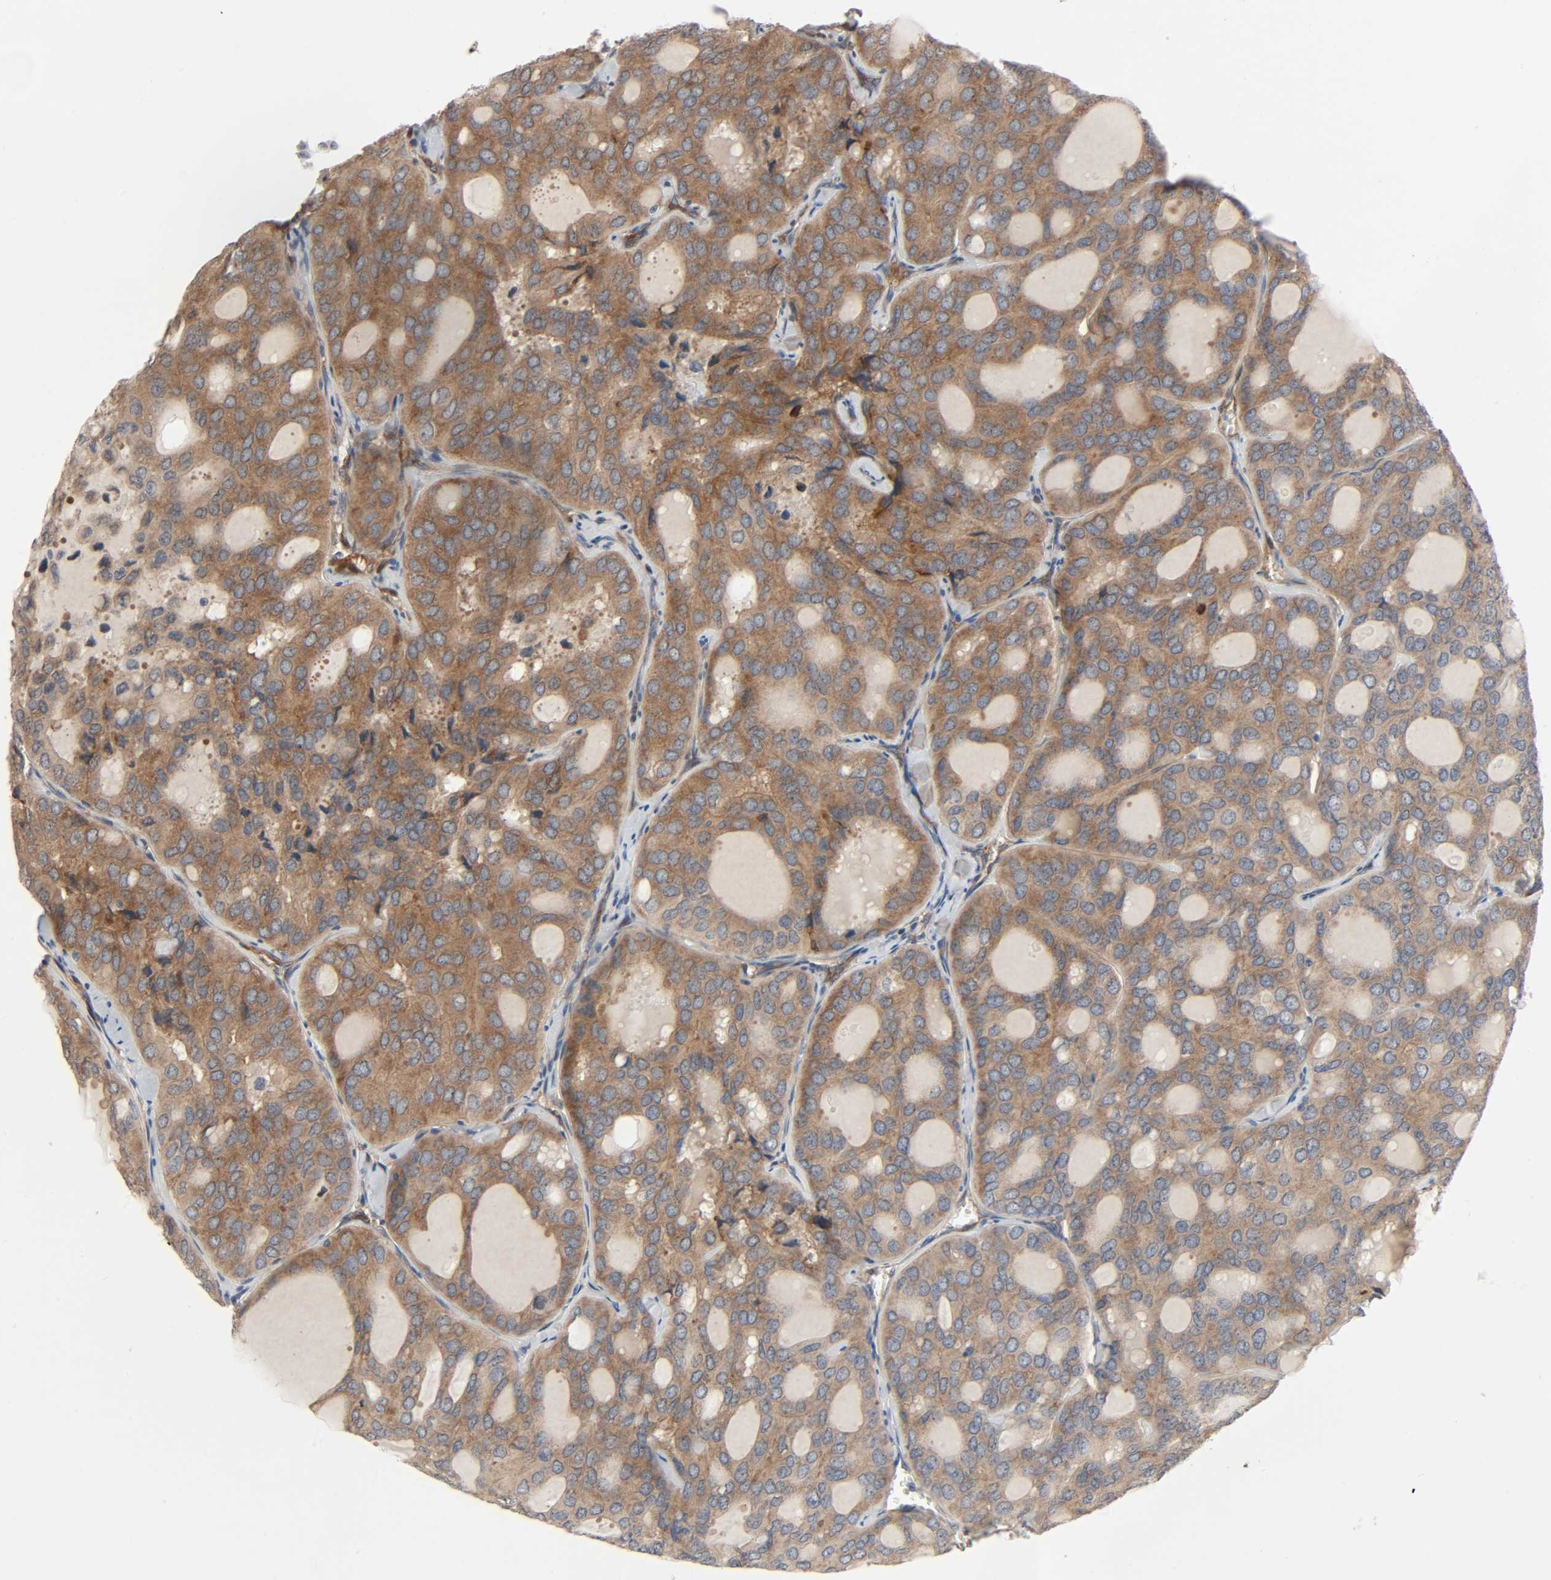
{"staining": {"intensity": "moderate", "quantity": ">75%", "location": "cytoplasmic/membranous"}, "tissue": "thyroid cancer", "cell_type": "Tumor cells", "image_type": "cancer", "snomed": [{"axis": "morphology", "description": "Follicular adenoma carcinoma, NOS"}, {"axis": "topography", "description": "Thyroid gland"}], "caption": "A high-resolution photomicrograph shows IHC staining of follicular adenoma carcinoma (thyroid), which displays moderate cytoplasmic/membranous positivity in about >75% of tumor cells. The protein is stained brown, and the nuclei are stained in blue (DAB (3,3'-diaminobenzidine) IHC with brightfield microscopy, high magnification).", "gene": "PTK2", "patient": {"sex": "male", "age": 75}}